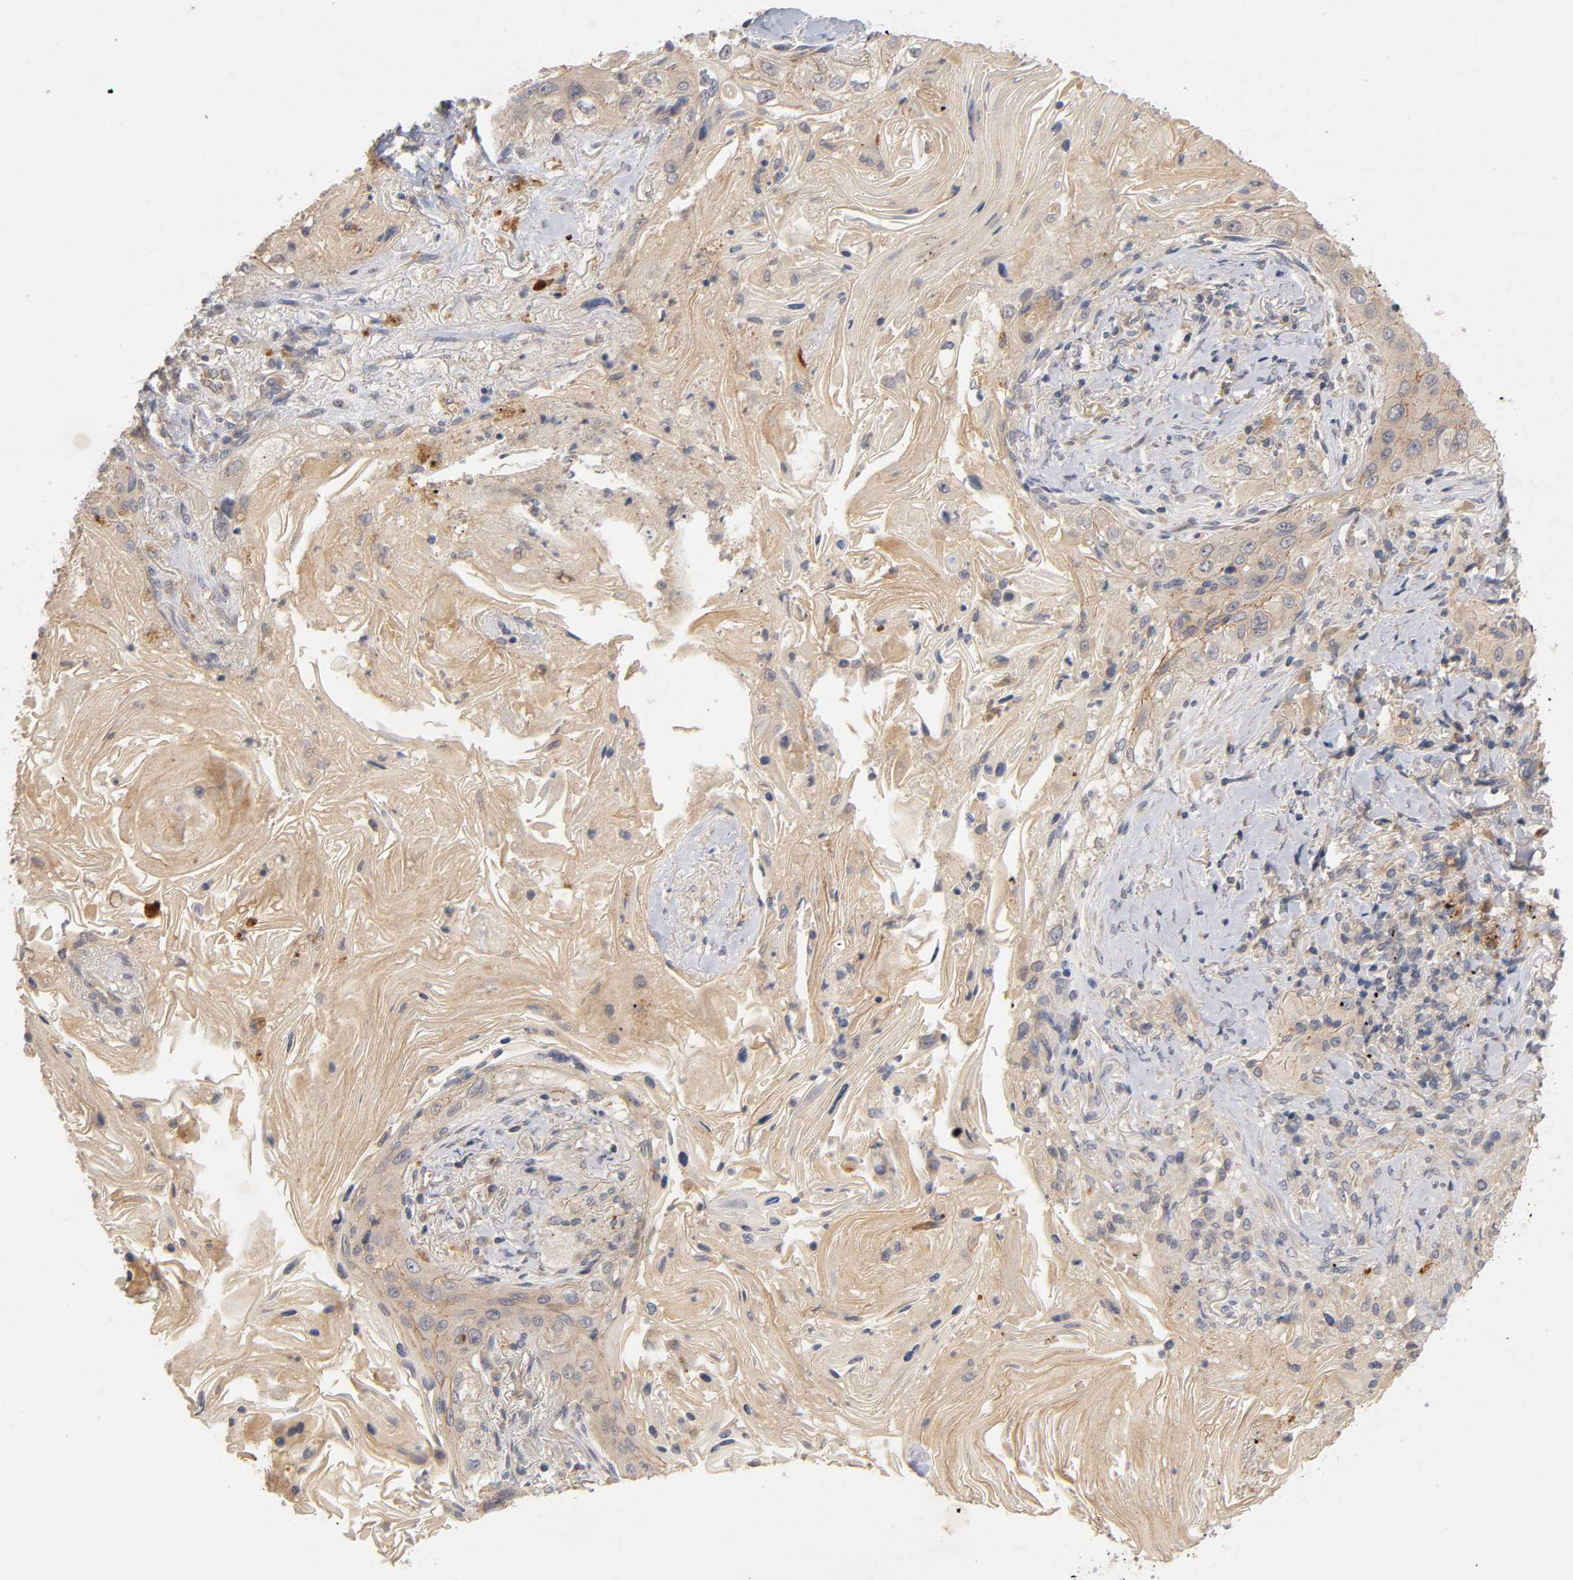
{"staining": {"intensity": "moderate", "quantity": ">75%", "location": "cytoplasmic/membranous"}, "tissue": "lung cancer", "cell_type": "Tumor cells", "image_type": "cancer", "snomed": [{"axis": "morphology", "description": "Squamous cell carcinoma, NOS"}, {"axis": "topography", "description": "Lung"}], "caption": "A brown stain highlights moderate cytoplasmic/membranous positivity of a protein in human squamous cell carcinoma (lung) tumor cells. Using DAB (3,3'-diaminobenzidine) (brown) and hematoxylin (blue) stains, captured at high magnification using brightfield microscopy.", "gene": "PDZD11", "patient": {"sex": "female", "age": 67}}